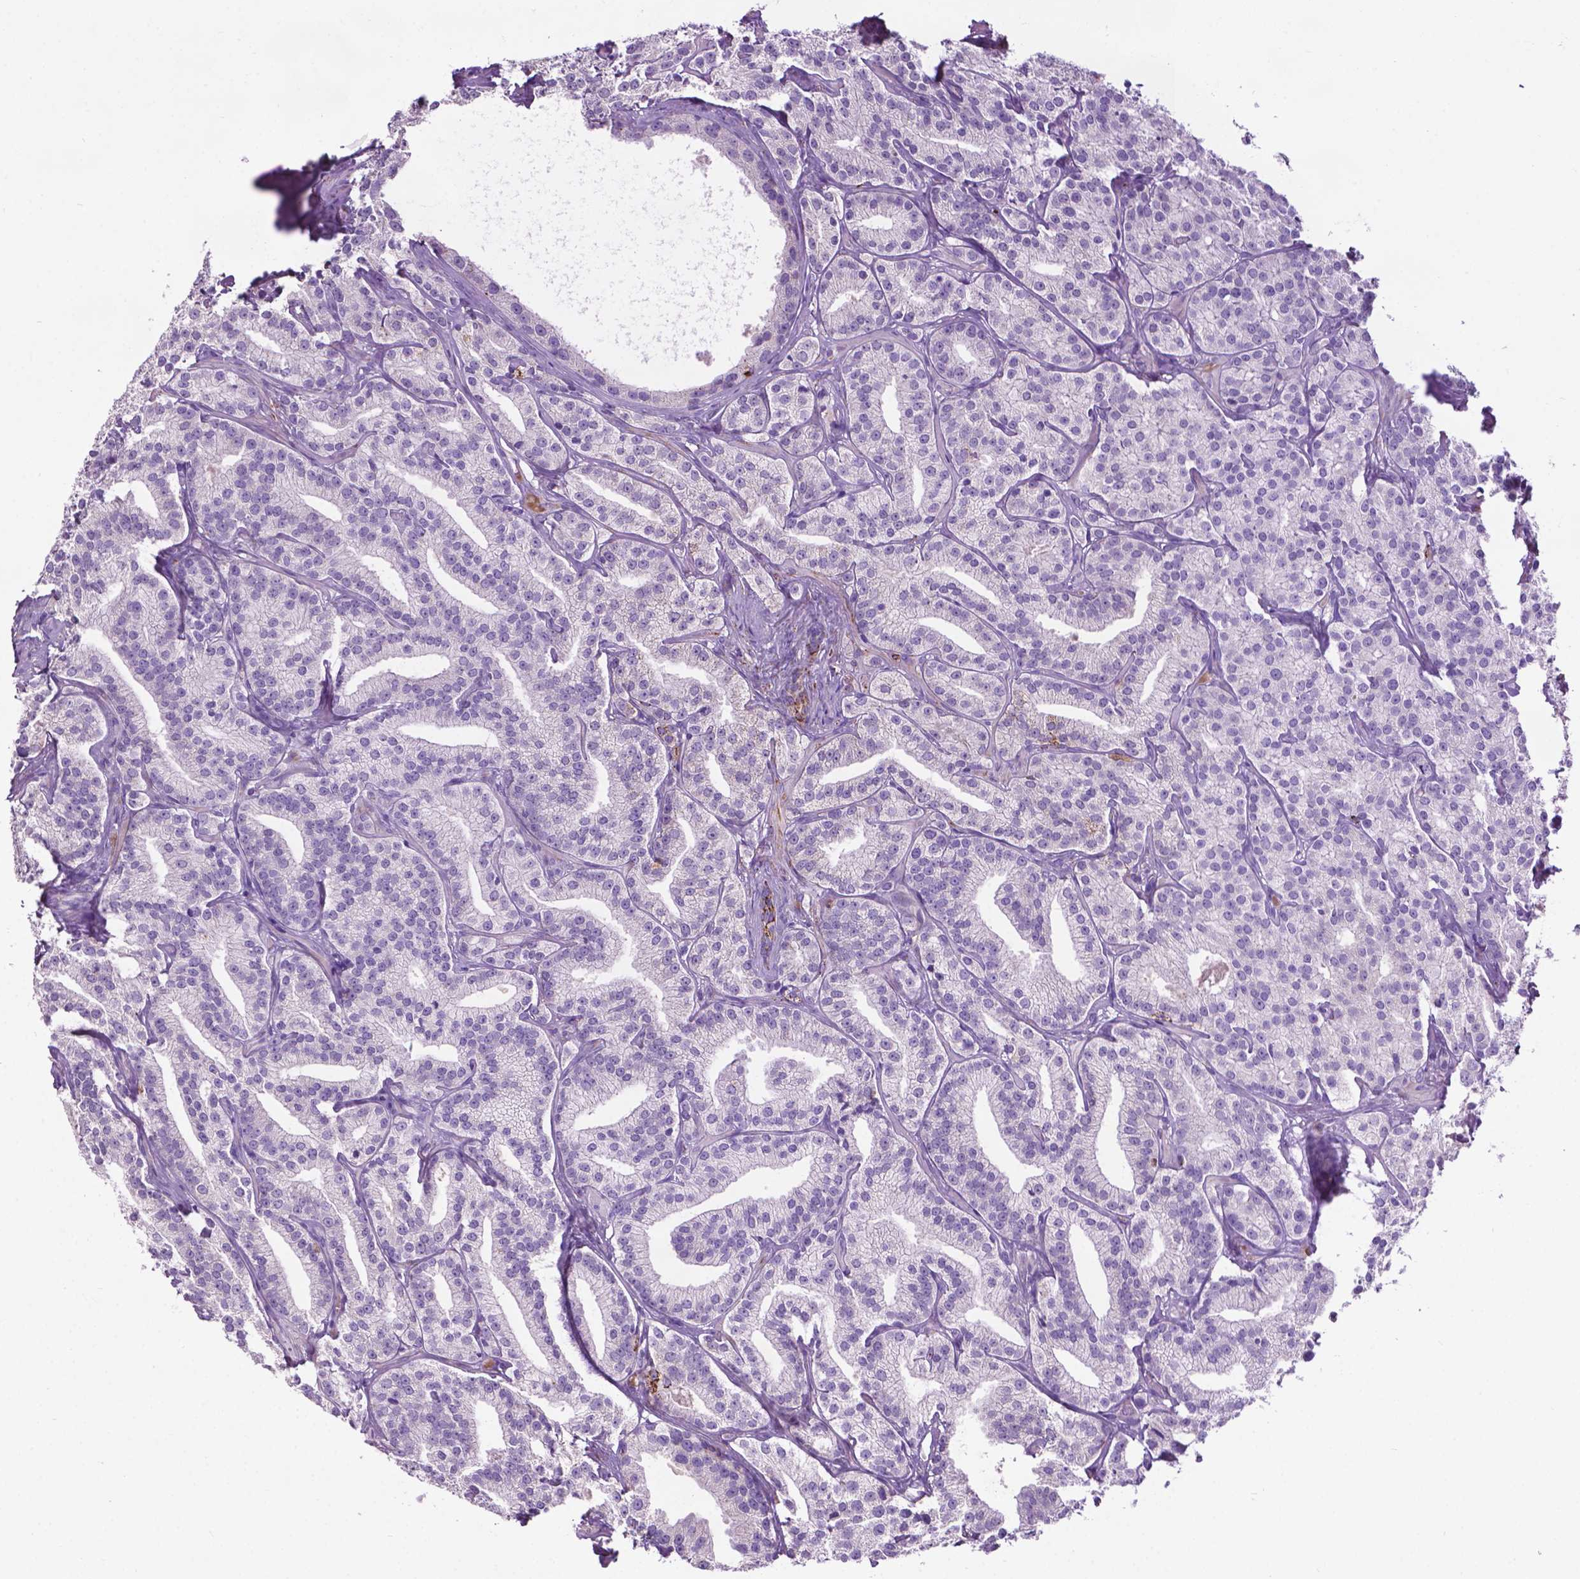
{"staining": {"intensity": "negative", "quantity": "none", "location": "none"}, "tissue": "prostate cancer", "cell_type": "Tumor cells", "image_type": "cancer", "snomed": [{"axis": "morphology", "description": "Adenocarcinoma, High grade"}, {"axis": "topography", "description": "Prostate"}], "caption": "Image shows no protein positivity in tumor cells of prostate cancer tissue.", "gene": "TMEM132E", "patient": {"sex": "male", "age": 75}}